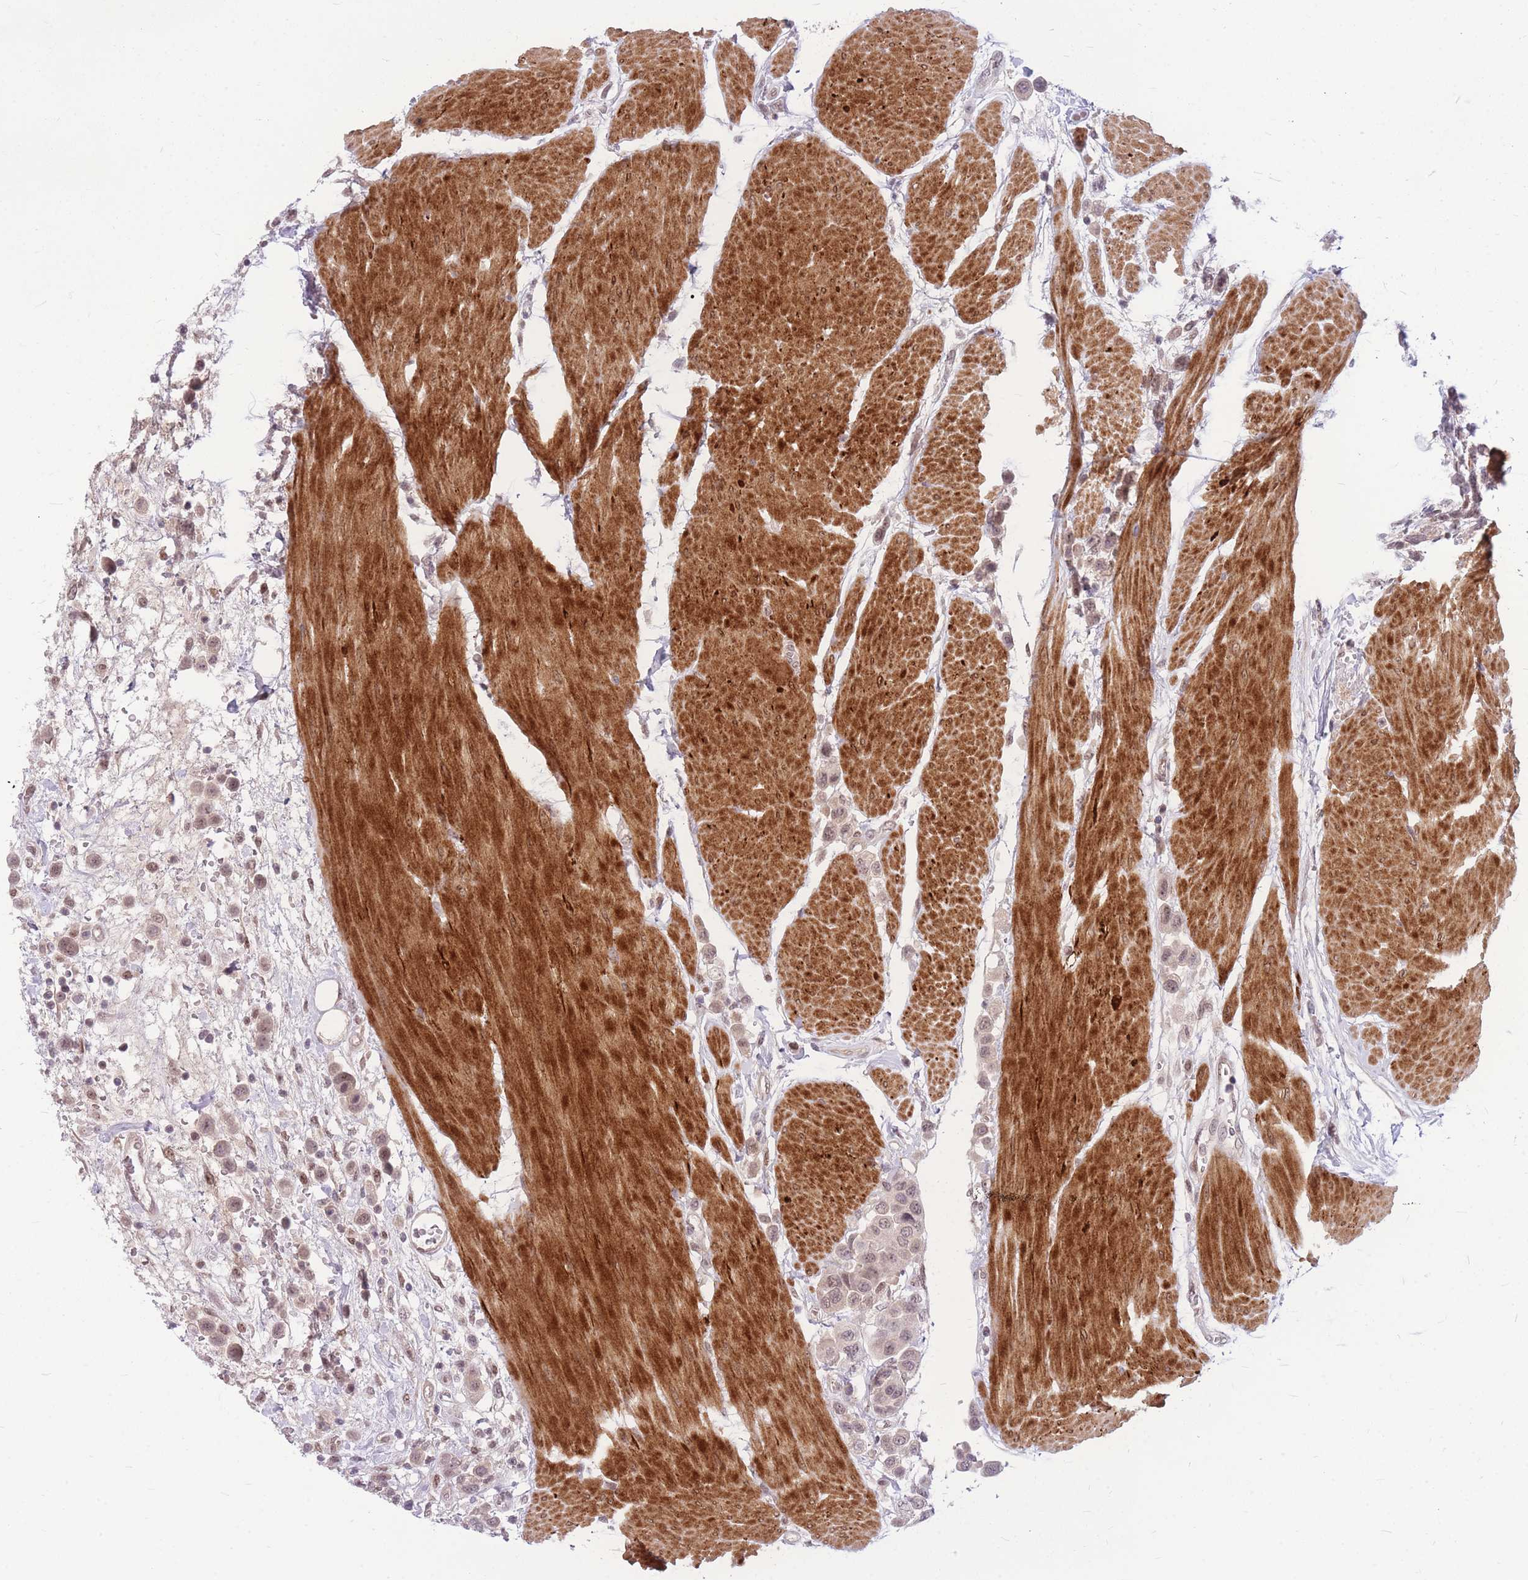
{"staining": {"intensity": "weak", "quantity": ">75%", "location": "nuclear"}, "tissue": "urothelial cancer", "cell_type": "Tumor cells", "image_type": "cancer", "snomed": [{"axis": "morphology", "description": "Urothelial carcinoma, High grade"}, {"axis": "topography", "description": "Urinary bladder"}], "caption": "Urothelial cancer tissue displays weak nuclear expression in about >75% of tumor cells, visualized by immunohistochemistry.", "gene": "ERCC2", "patient": {"sex": "male", "age": 50}}